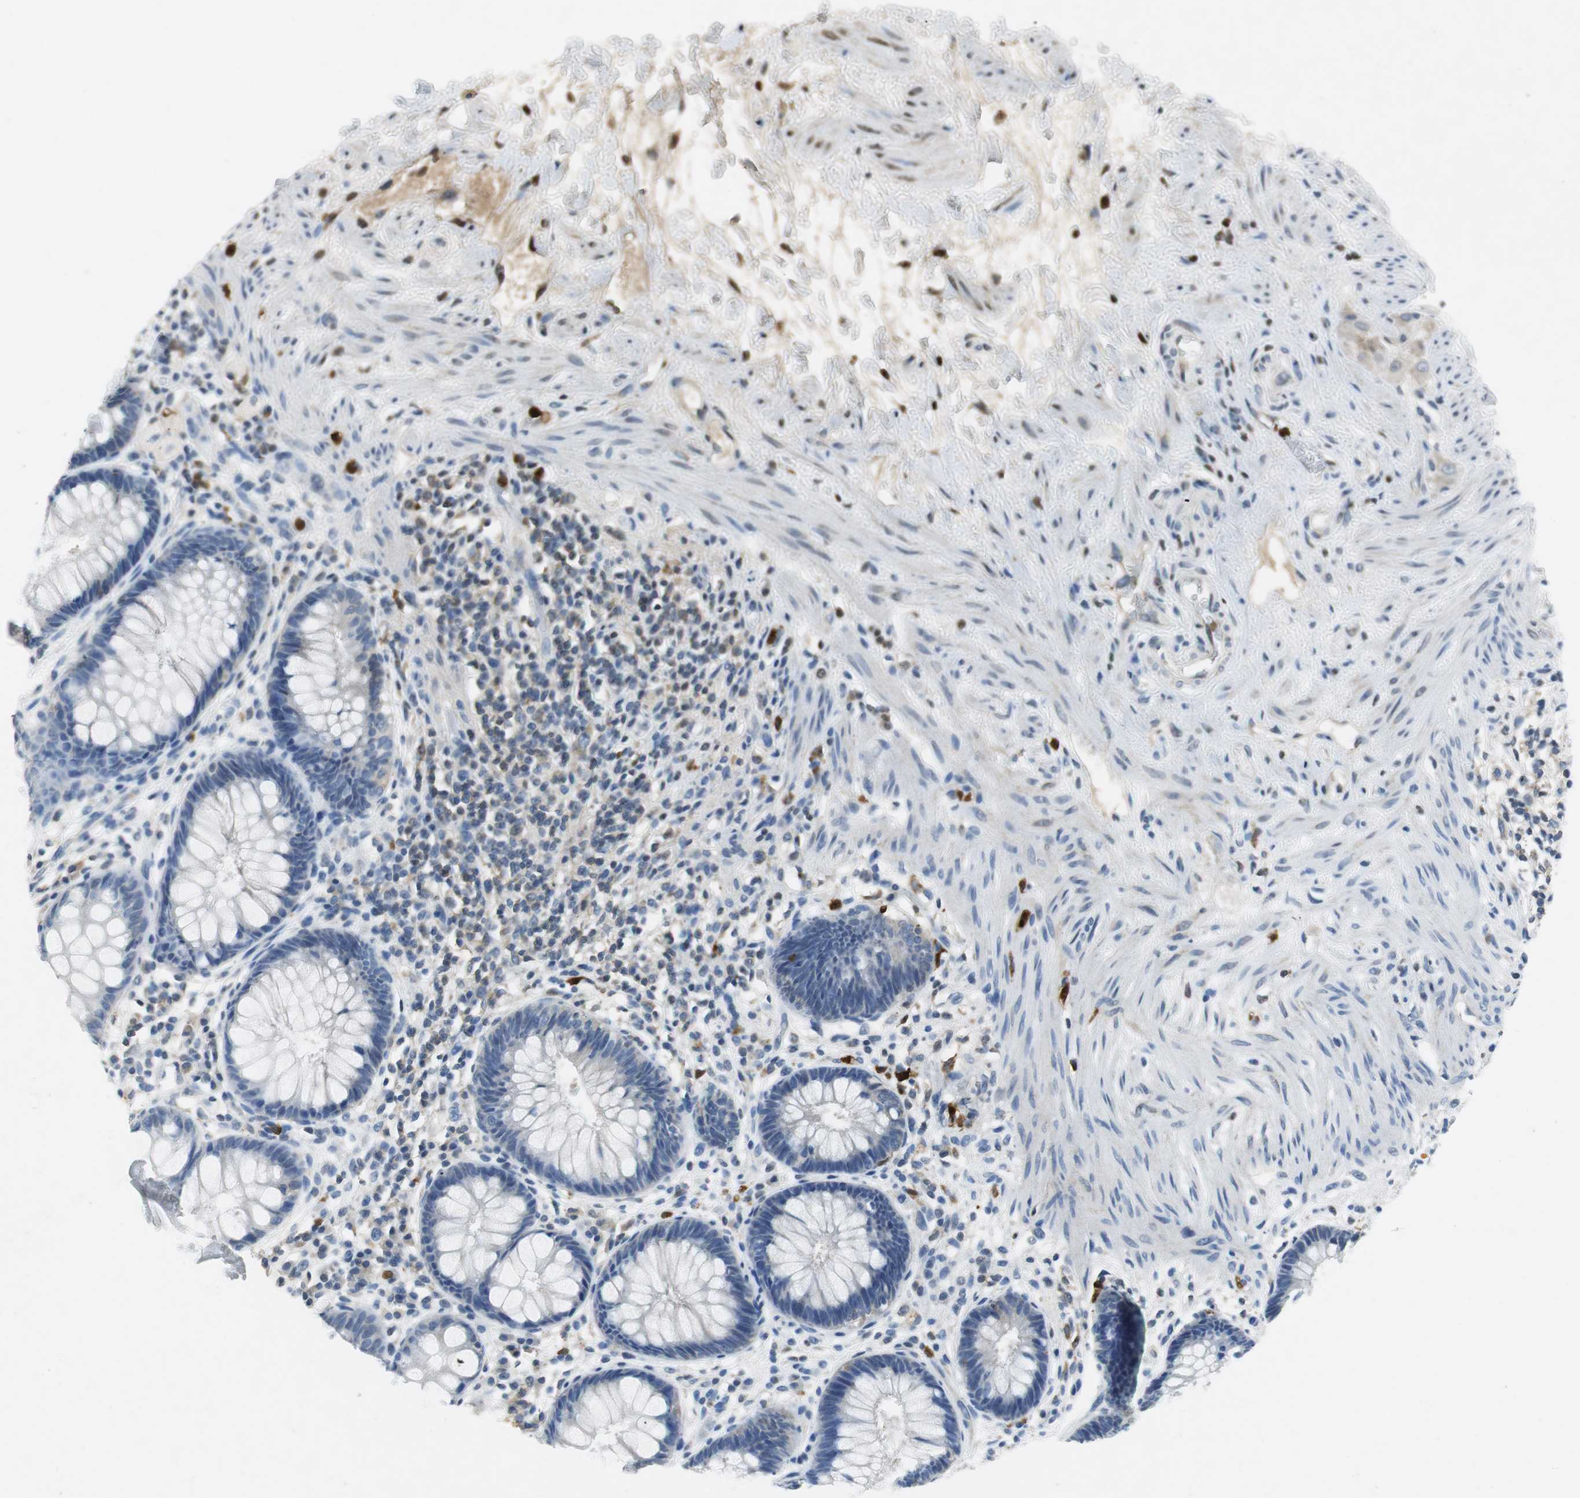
{"staining": {"intensity": "negative", "quantity": "none", "location": "none"}, "tissue": "rectum", "cell_type": "Glandular cells", "image_type": "normal", "snomed": [{"axis": "morphology", "description": "Normal tissue, NOS"}, {"axis": "topography", "description": "Rectum"}], "caption": "High magnification brightfield microscopy of unremarkable rectum stained with DAB (3,3'-diaminobenzidine) (brown) and counterstained with hematoxylin (blue): glandular cells show no significant expression. (Brightfield microscopy of DAB (3,3'-diaminobenzidine) immunohistochemistry (IHC) at high magnification).", "gene": "ORM1", "patient": {"sex": "female", "age": 46}}